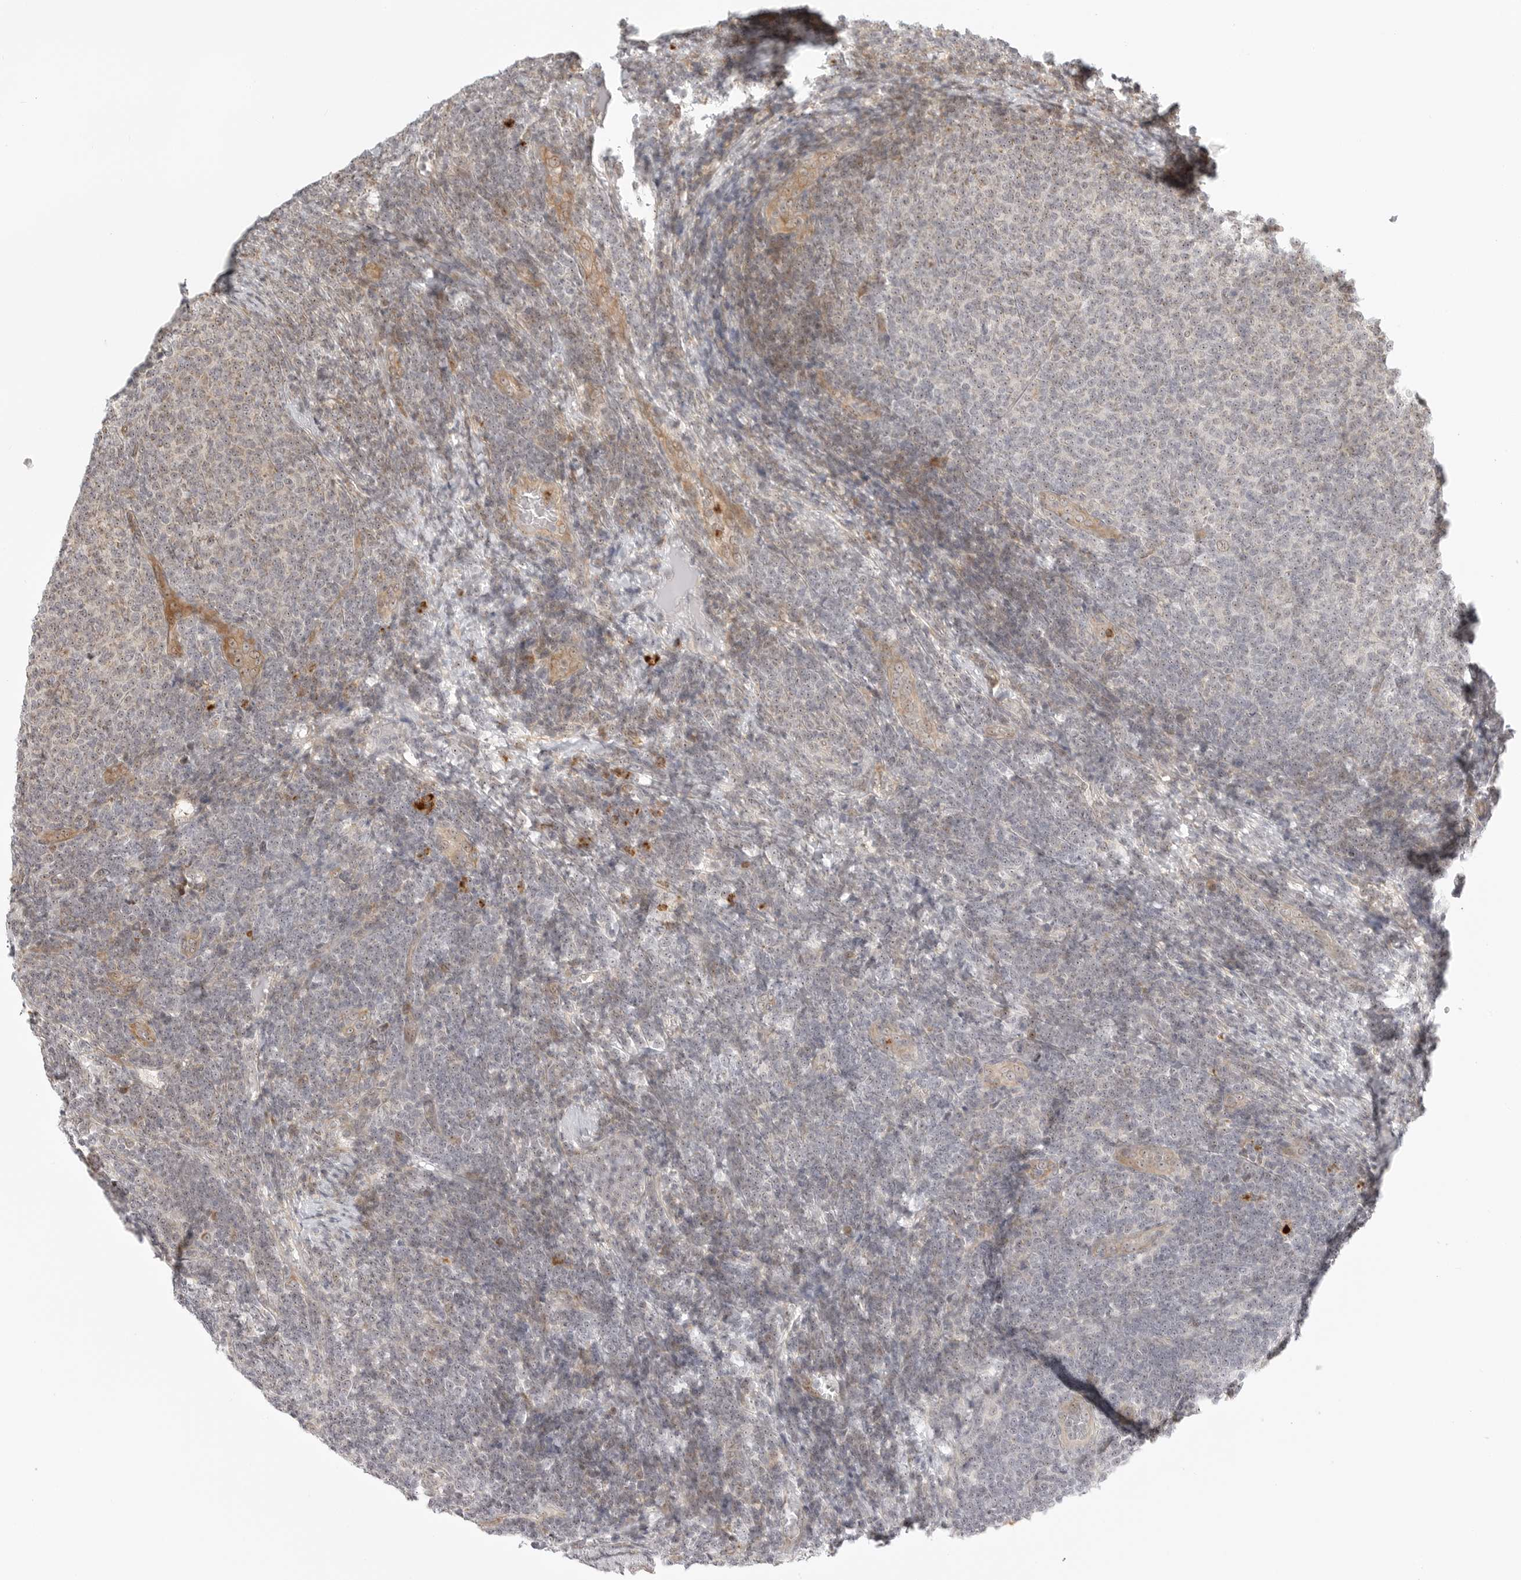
{"staining": {"intensity": "weak", "quantity": "25%-75%", "location": "nuclear"}, "tissue": "lymphoma", "cell_type": "Tumor cells", "image_type": "cancer", "snomed": [{"axis": "morphology", "description": "Malignant lymphoma, non-Hodgkin's type, Low grade"}, {"axis": "topography", "description": "Lymph node"}], "caption": "Malignant lymphoma, non-Hodgkin's type (low-grade) stained with immunohistochemistry (IHC) displays weak nuclear staining in about 25%-75% of tumor cells.", "gene": "DSCC1", "patient": {"sex": "male", "age": 66}}